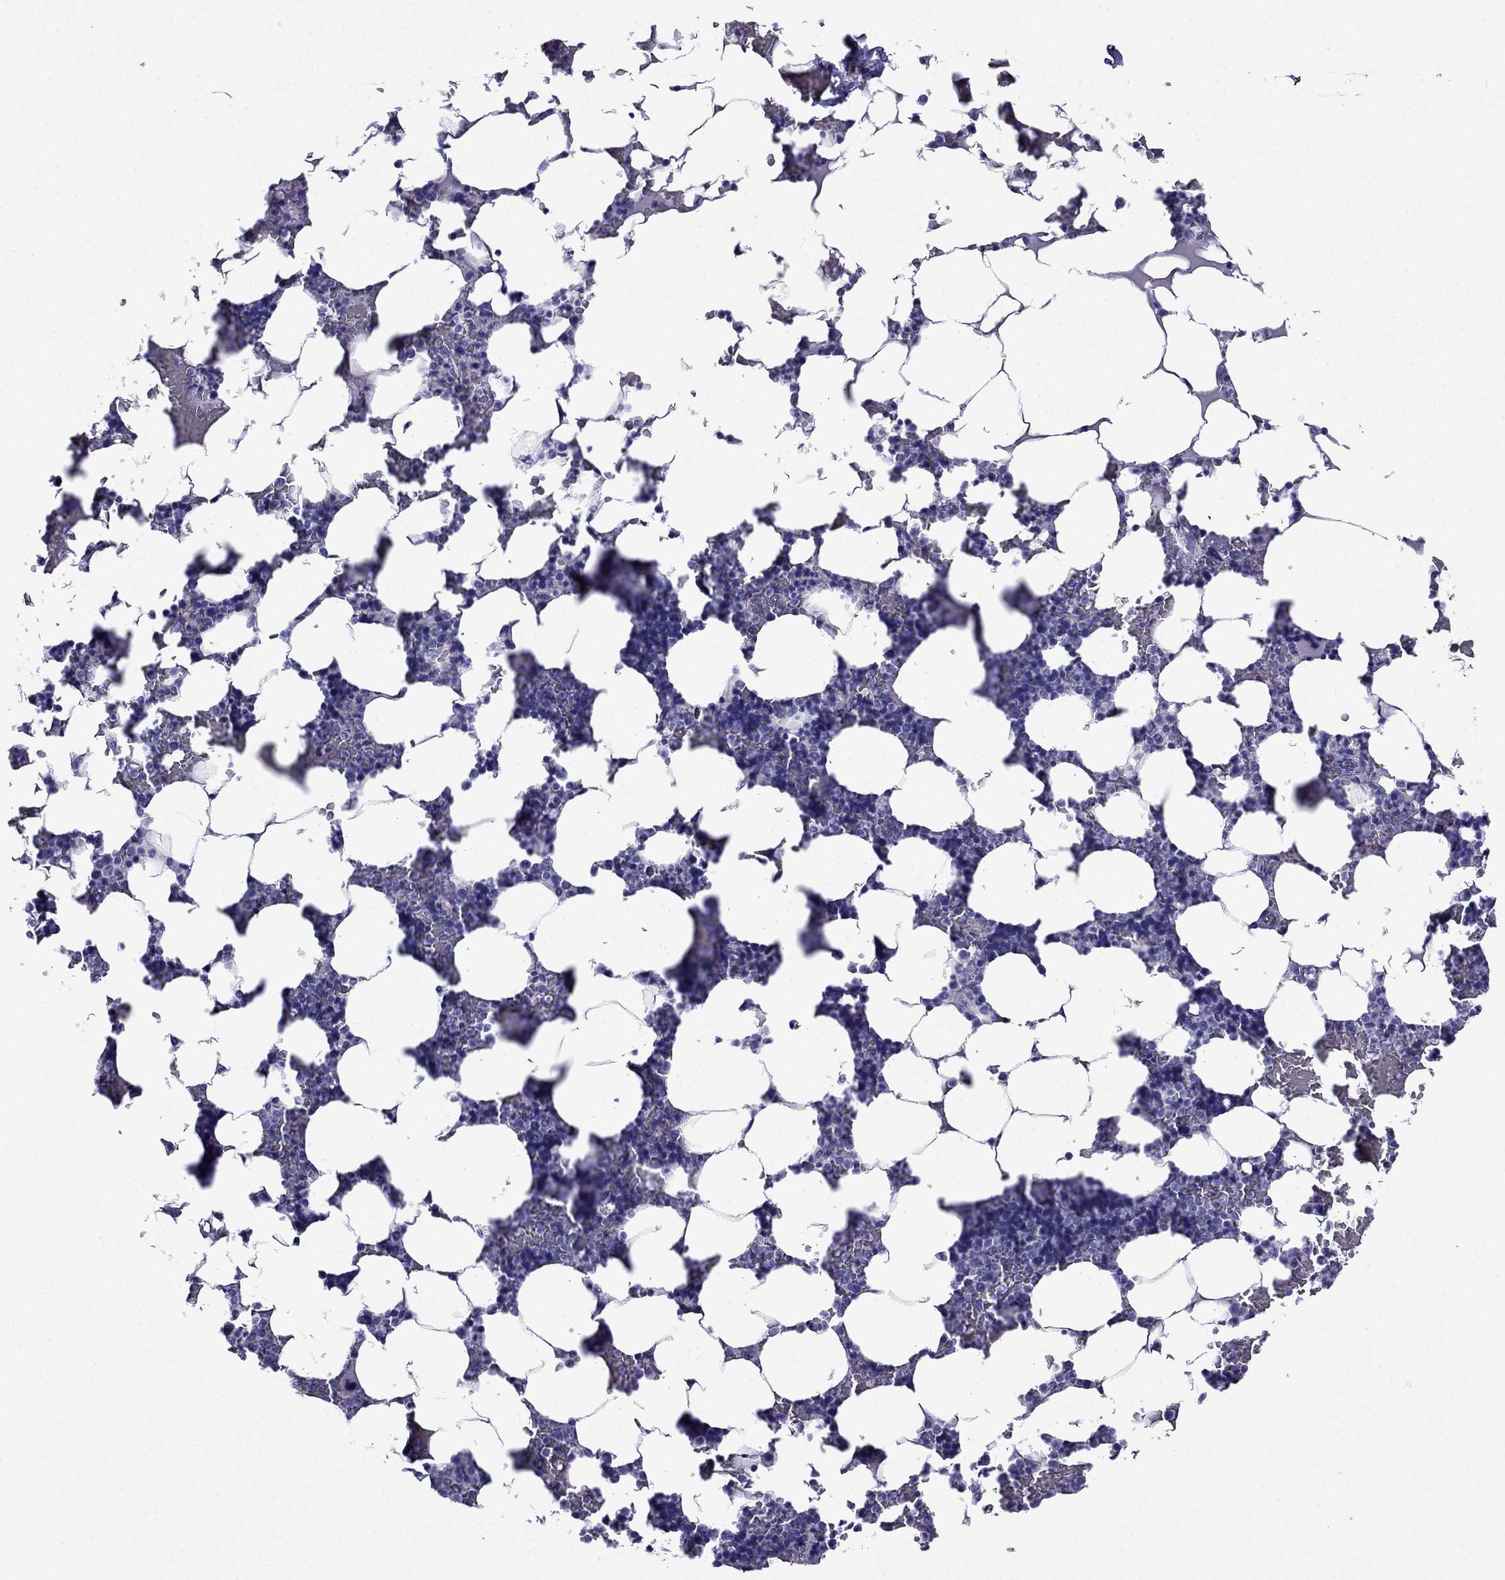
{"staining": {"intensity": "negative", "quantity": "none", "location": "none"}, "tissue": "bone marrow", "cell_type": "Hematopoietic cells", "image_type": "normal", "snomed": [{"axis": "morphology", "description": "Normal tissue, NOS"}, {"axis": "topography", "description": "Bone marrow"}], "caption": "A high-resolution photomicrograph shows IHC staining of benign bone marrow, which reveals no significant positivity in hematopoietic cells. (DAB immunohistochemistry with hematoxylin counter stain).", "gene": "ARR3", "patient": {"sex": "male", "age": 51}}